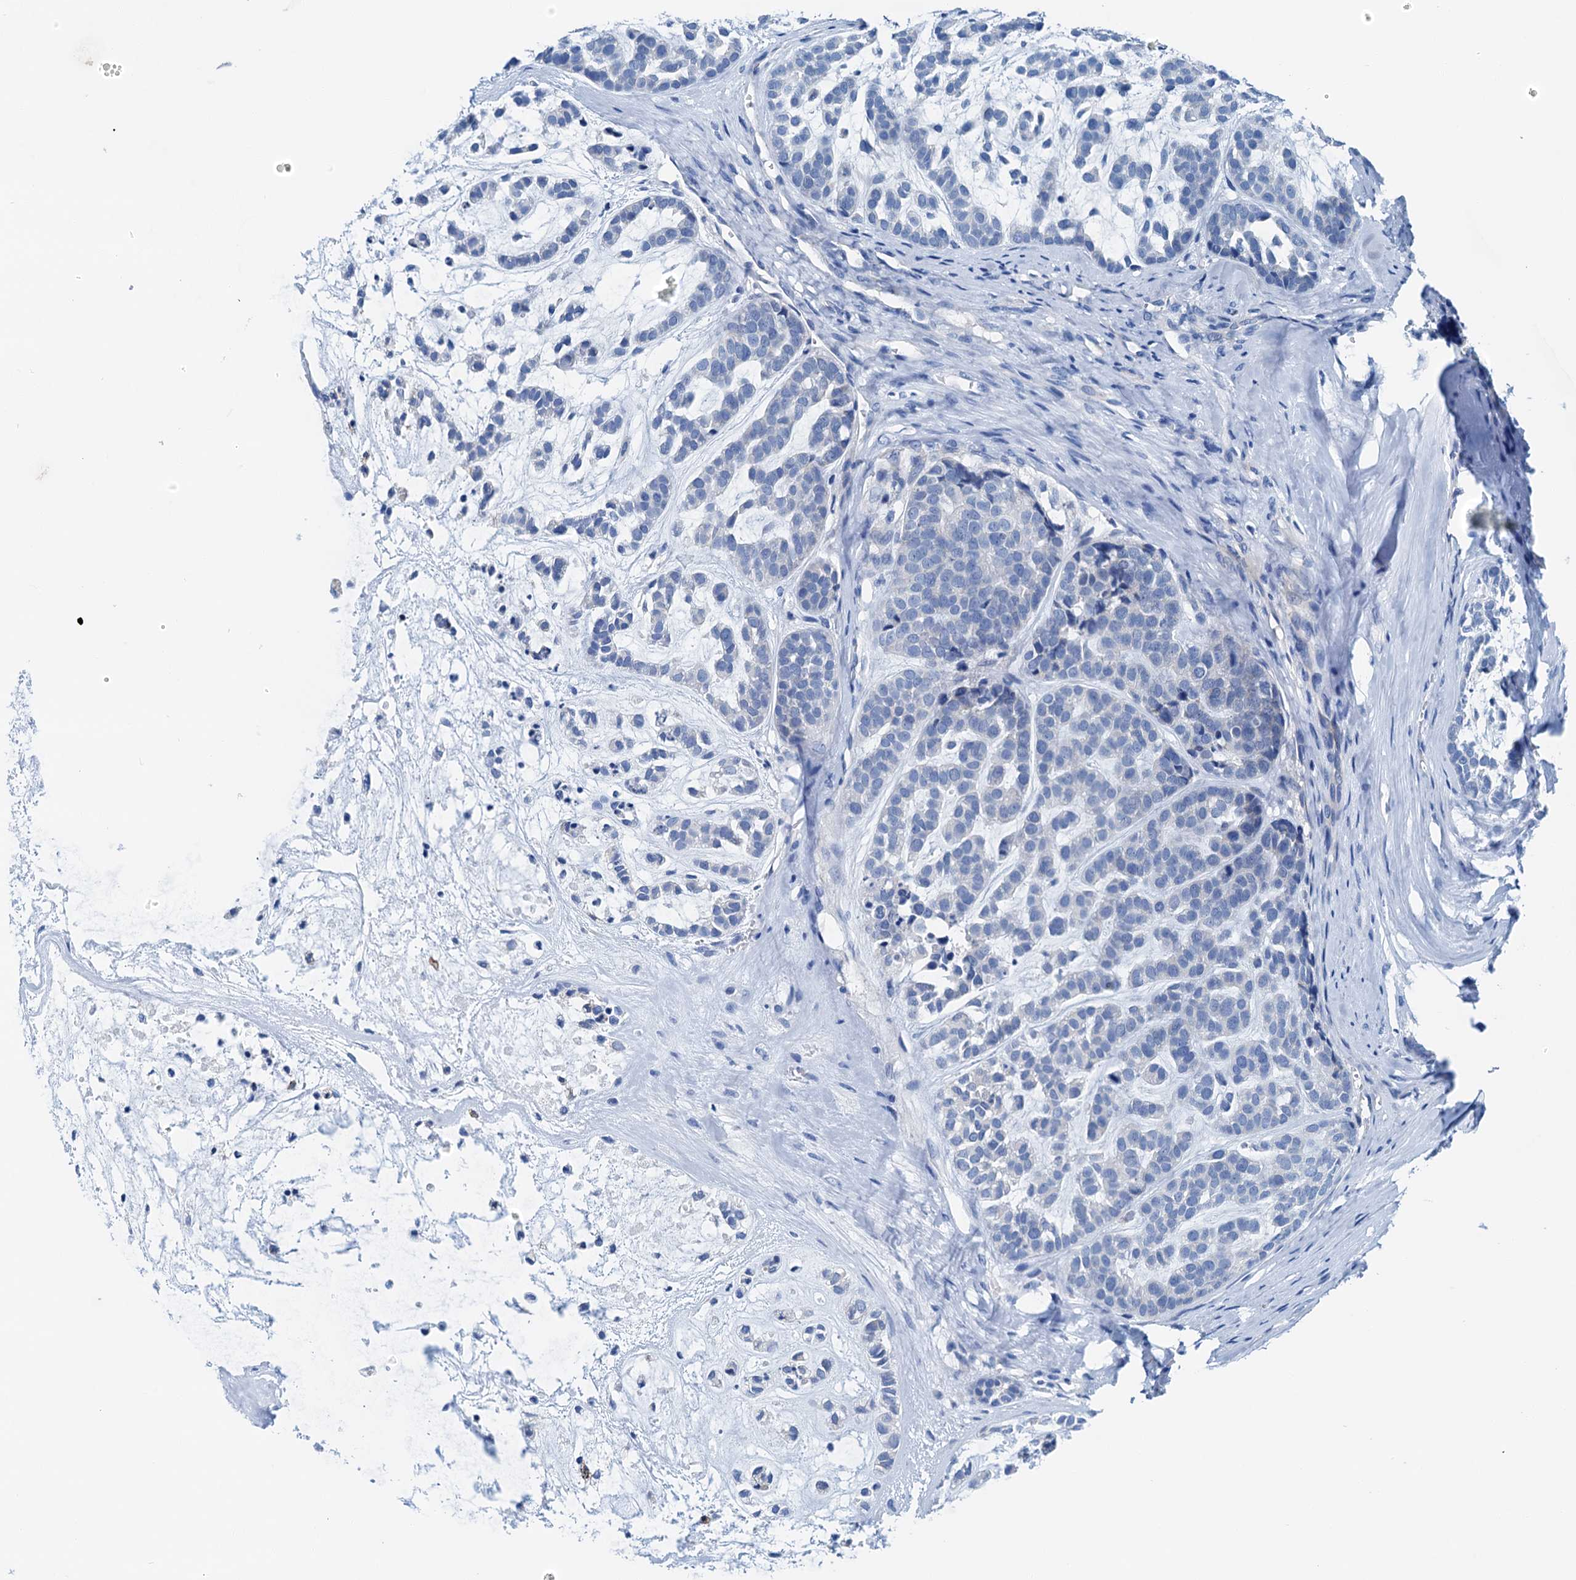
{"staining": {"intensity": "negative", "quantity": "none", "location": "none"}, "tissue": "head and neck cancer", "cell_type": "Tumor cells", "image_type": "cancer", "snomed": [{"axis": "morphology", "description": "Adenocarcinoma, NOS"}, {"axis": "morphology", "description": "Adenoma, NOS"}, {"axis": "topography", "description": "Head-Neck"}], "caption": "Head and neck adenocarcinoma was stained to show a protein in brown. There is no significant expression in tumor cells. Nuclei are stained in blue.", "gene": "KNDC1", "patient": {"sex": "female", "age": 55}}